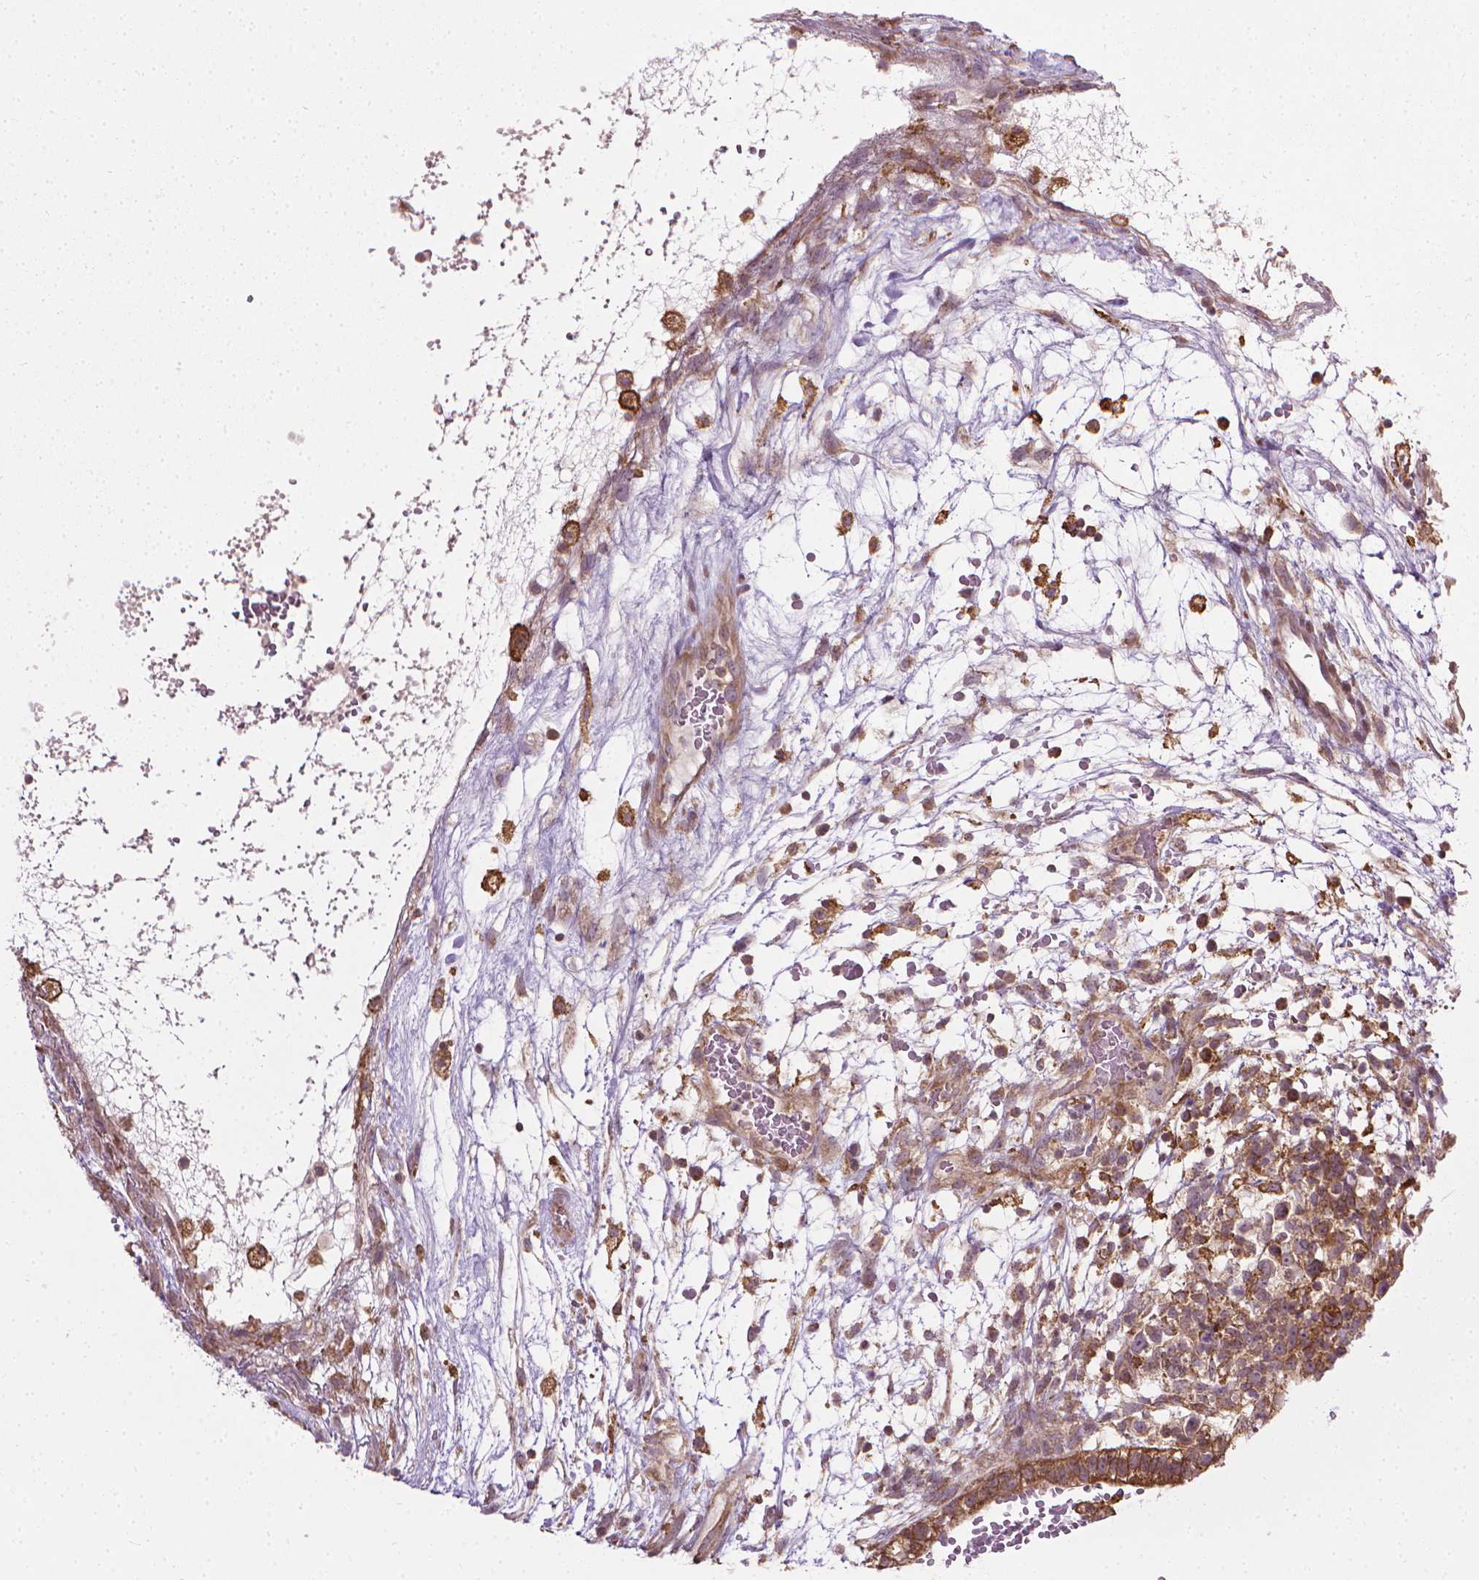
{"staining": {"intensity": "moderate", "quantity": ">75%", "location": "cytoplasmic/membranous"}, "tissue": "testis cancer", "cell_type": "Tumor cells", "image_type": "cancer", "snomed": [{"axis": "morphology", "description": "Normal tissue, NOS"}, {"axis": "morphology", "description": "Carcinoma, Embryonal, NOS"}, {"axis": "topography", "description": "Testis"}], "caption": "Protein staining demonstrates moderate cytoplasmic/membranous staining in about >75% of tumor cells in testis cancer.", "gene": "PRAG1", "patient": {"sex": "male", "age": 32}}